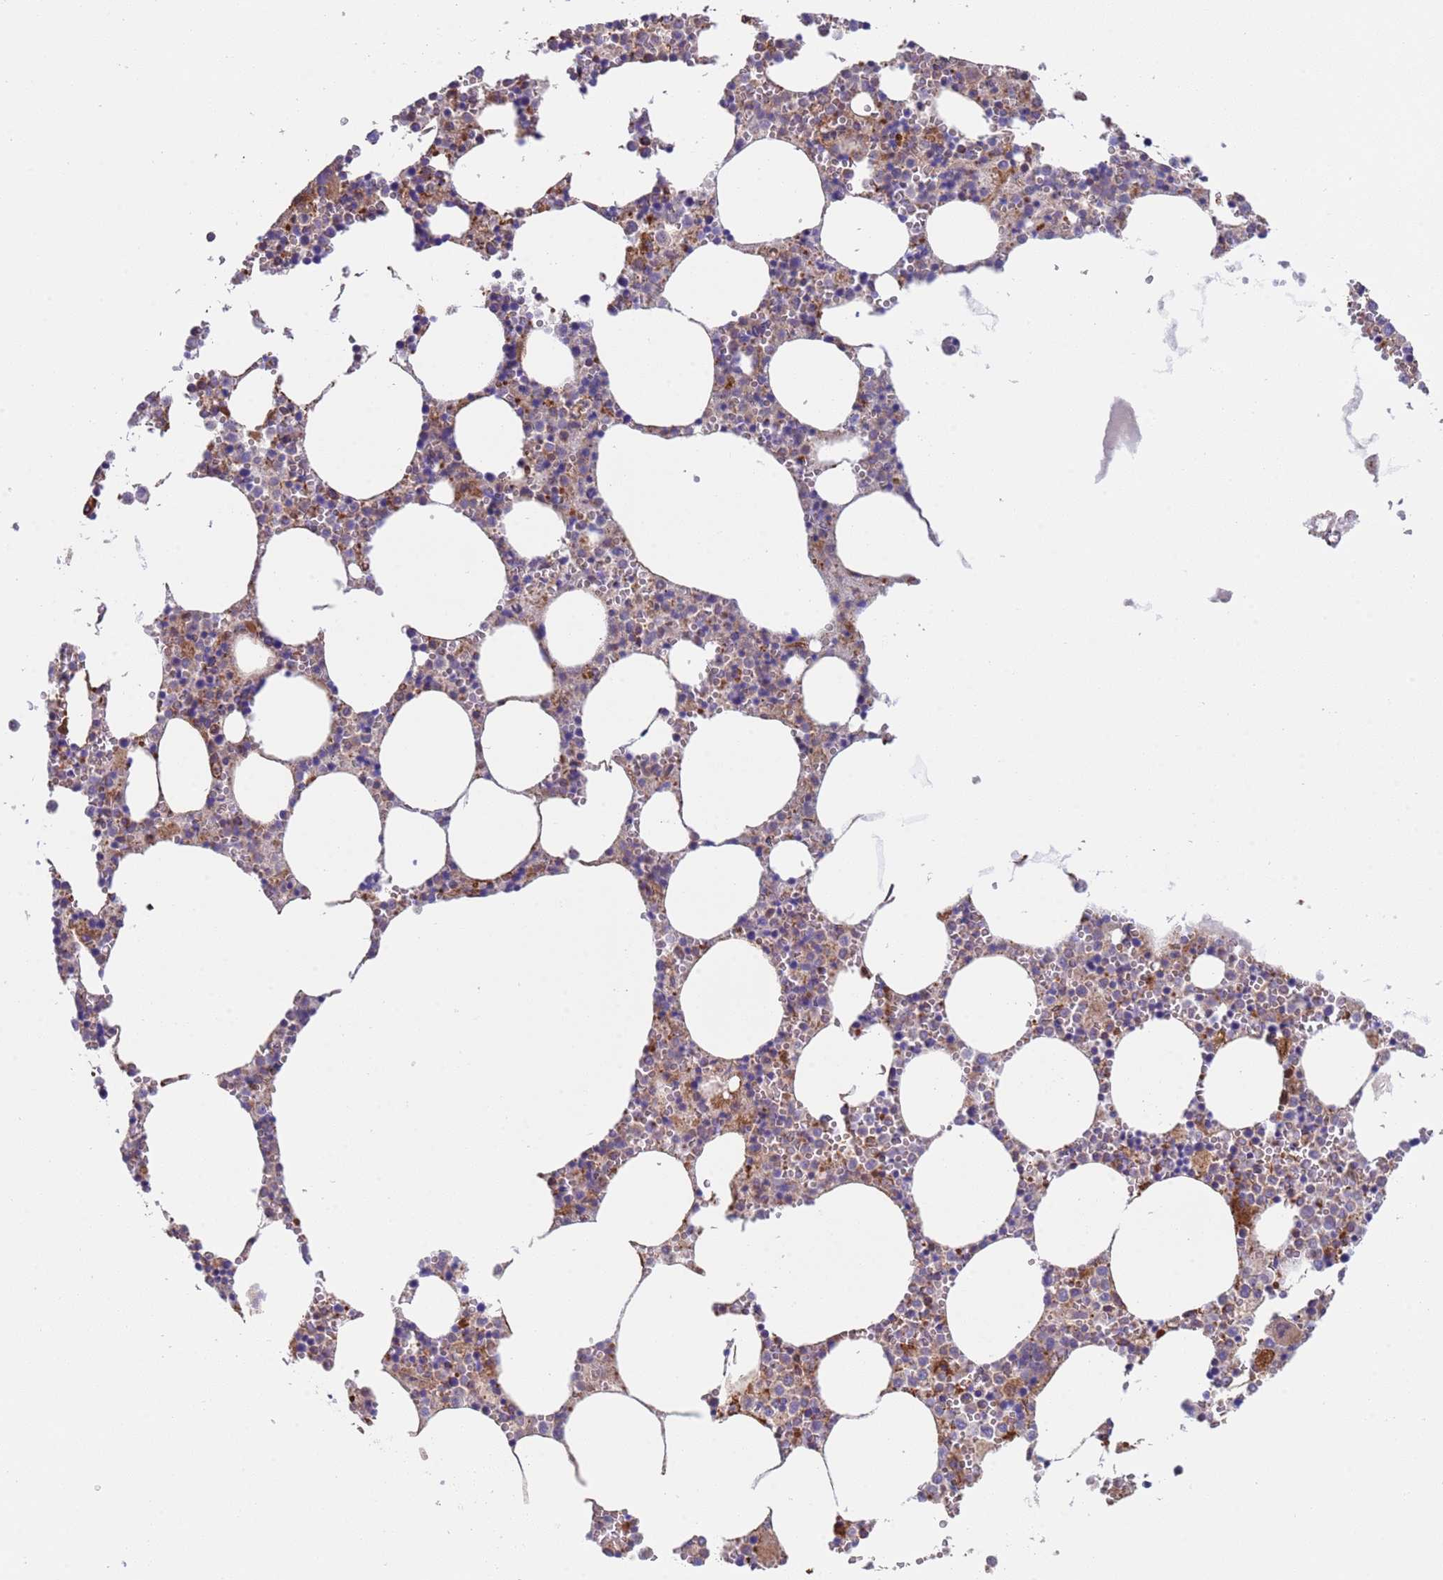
{"staining": {"intensity": "moderate", "quantity": "<25%", "location": "cytoplasmic/membranous"}, "tissue": "bone marrow", "cell_type": "Hematopoietic cells", "image_type": "normal", "snomed": [{"axis": "morphology", "description": "Normal tissue, NOS"}, {"axis": "topography", "description": "Bone marrow"}], "caption": "Bone marrow stained with immunohistochemistry (IHC) shows moderate cytoplasmic/membranous expression in approximately <25% of hematopoietic cells.", "gene": "NUDT12", "patient": {"sex": "female", "age": 64}}